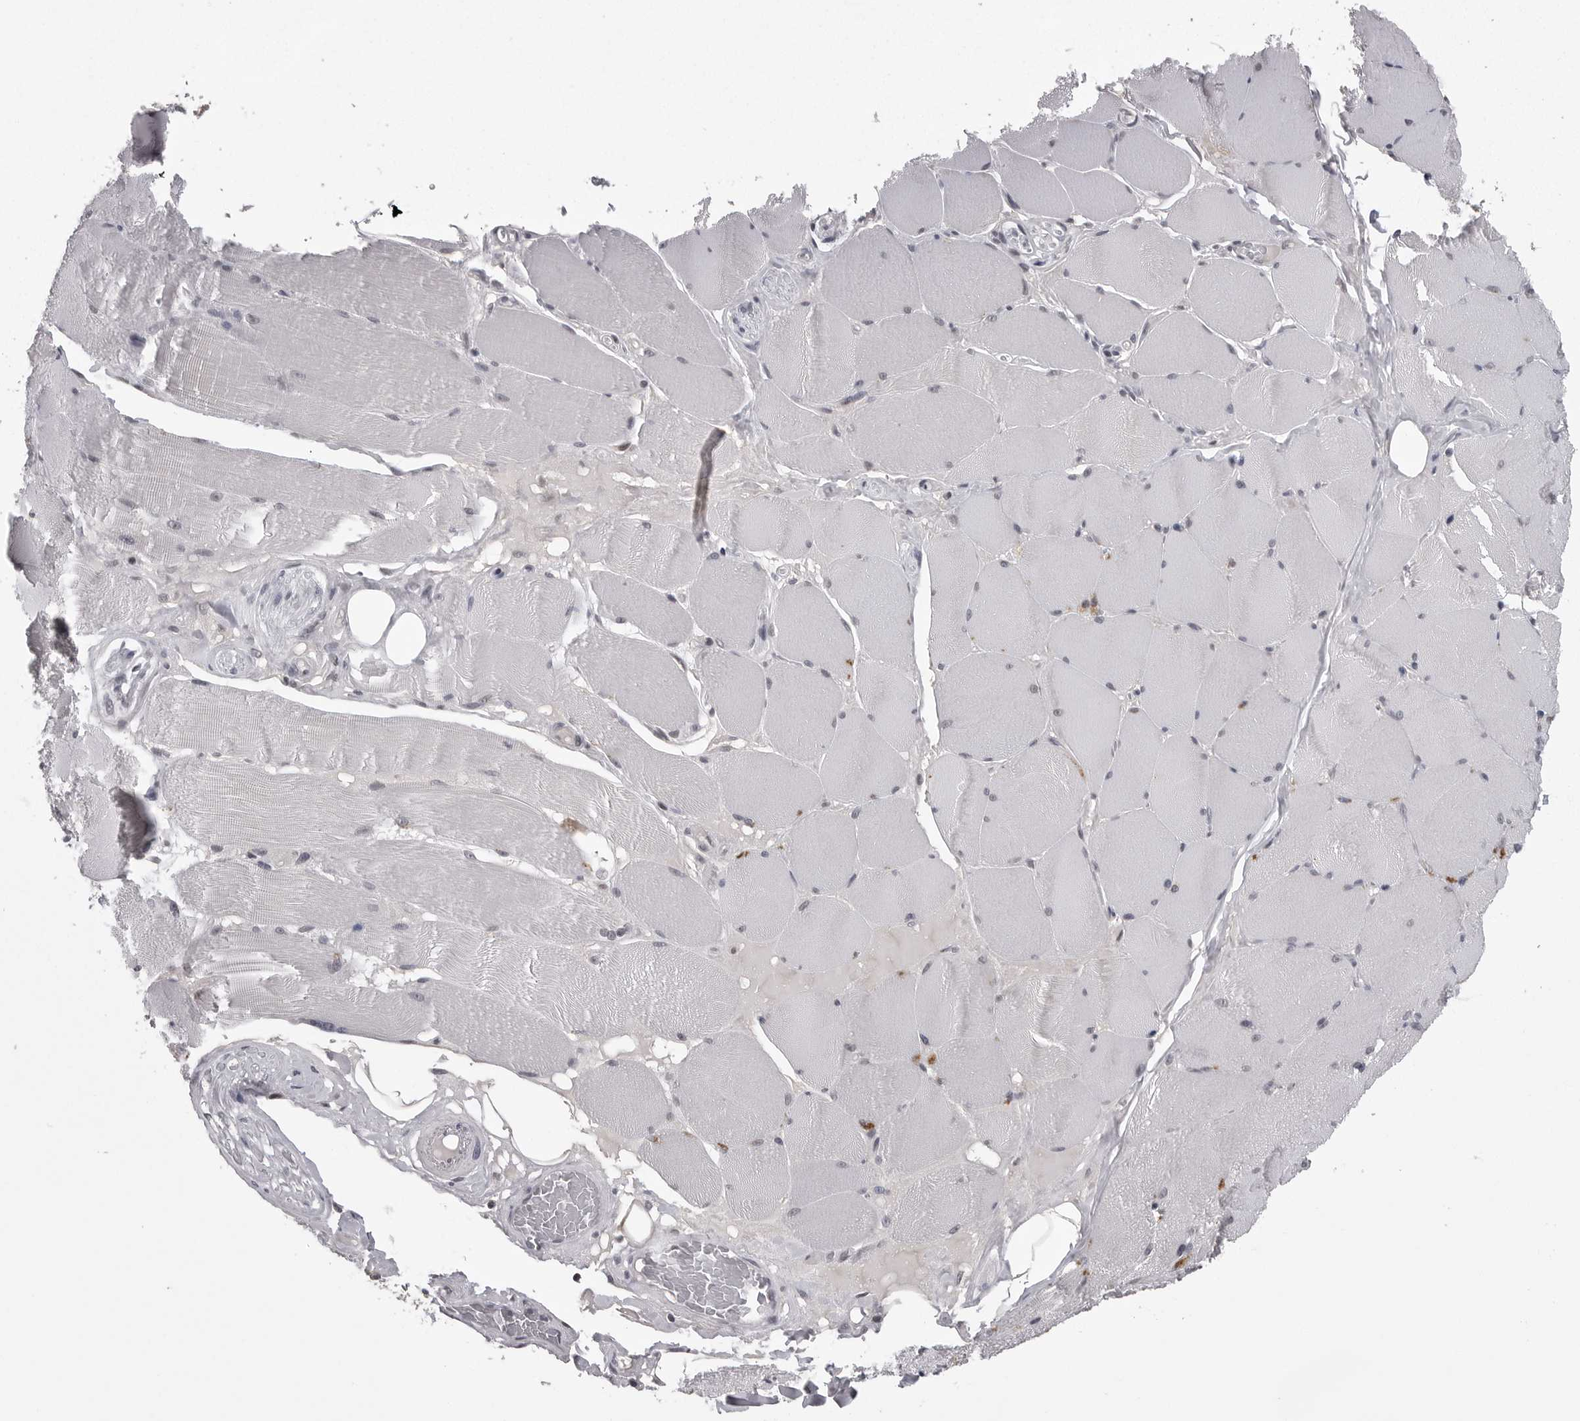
{"staining": {"intensity": "negative", "quantity": "none", "location": "none"}, "tissue": "skeletal muscle", "cell_type": "Myocytes", "image_type": "normal", "snomed": [{"axis": "morphology", "description": "Normal tissue, NOS"}, {"axis": "topography", "description": "Skin"}, {"axis": "topography", "description": "Skeletal muscle"}], "caption": "Skeletal muscle was stained to show a protein in brown. There is no significant positivity in myocytes.", "gene": "DLG2", "patient": {"sex": "male", "age": 83}}